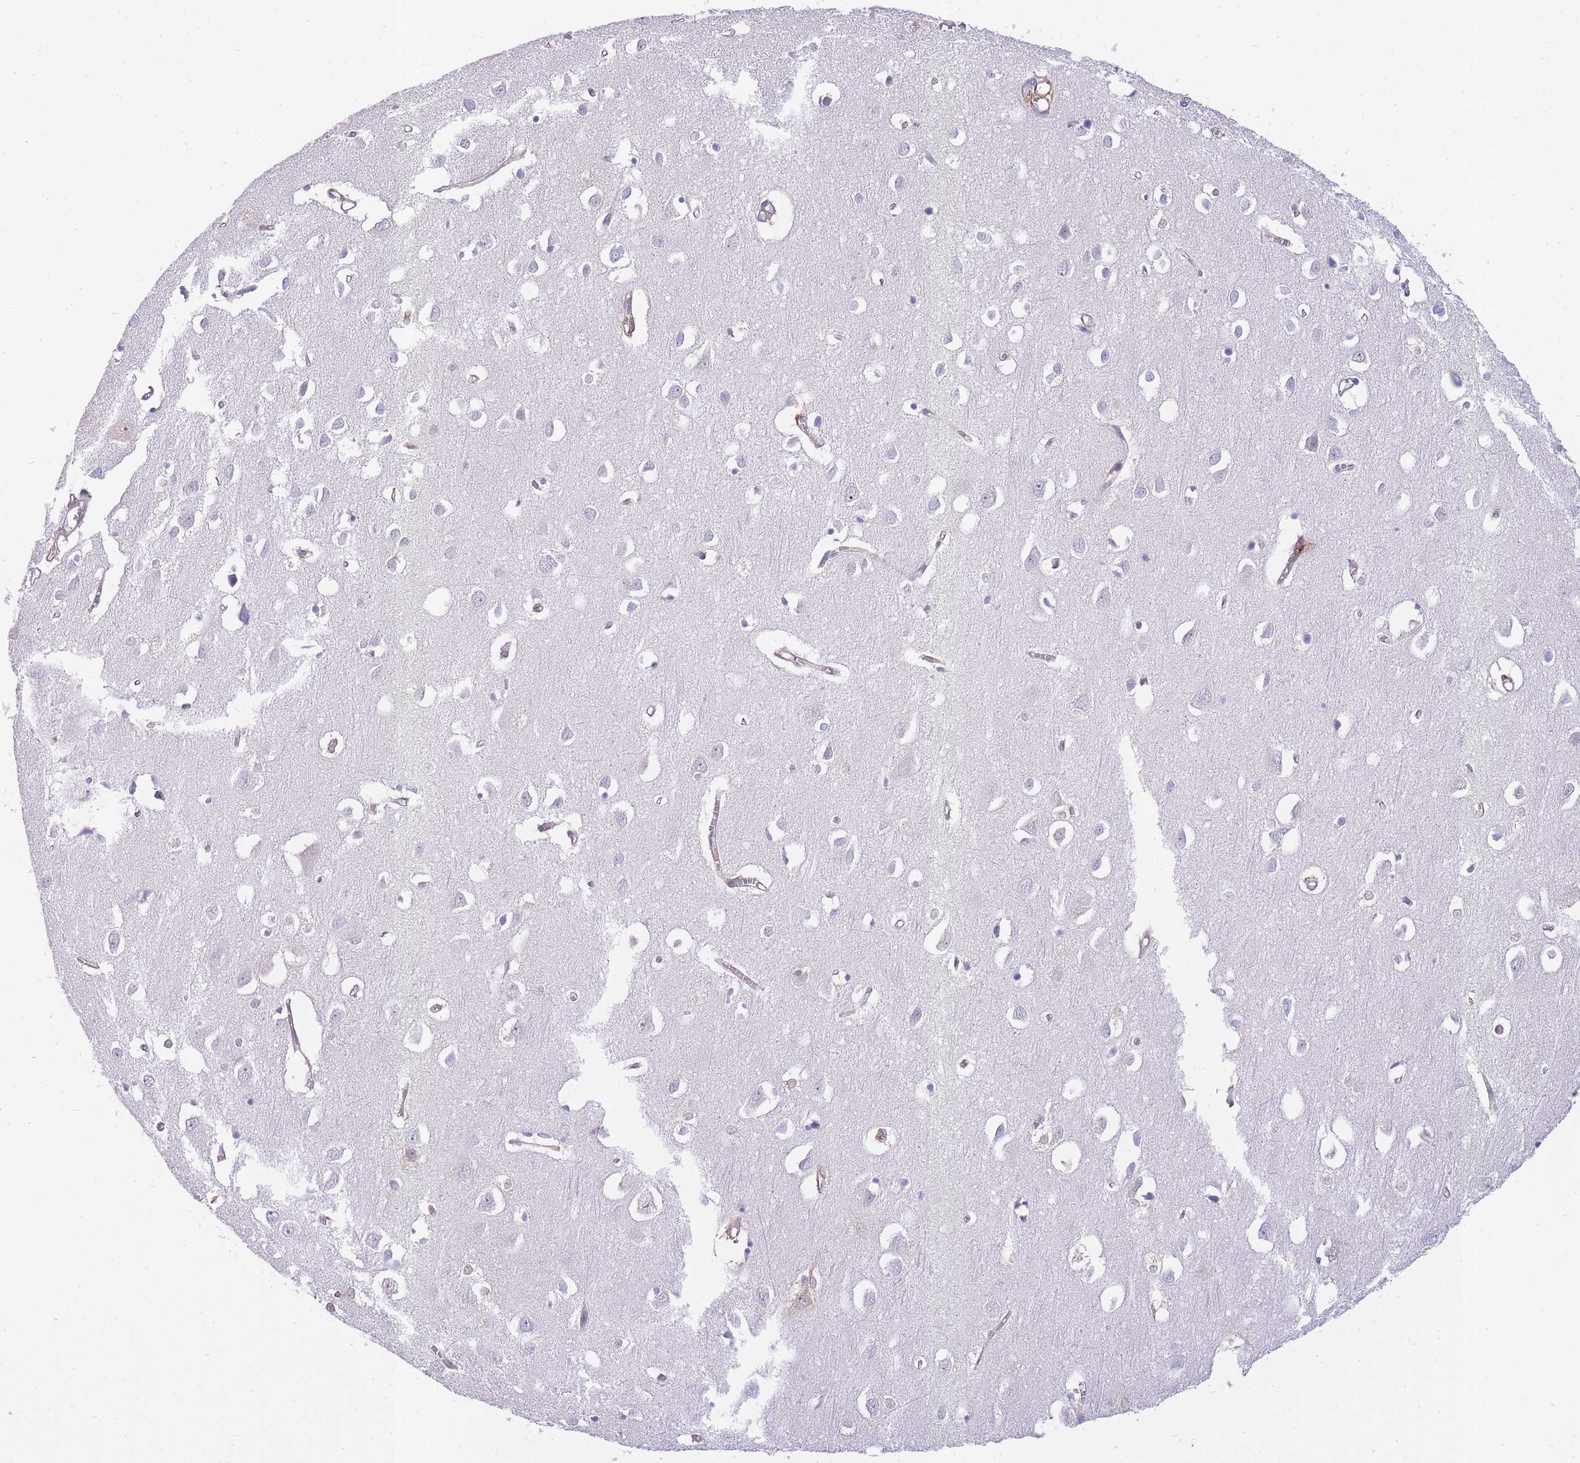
{"staining": {"intensity": "negative", "quantity": "none", "location": "none"}, "tissue": "cerebral cortex", "cell_type": "Endothelial cells", "image_type": "normal", "snomed": [{"axis": "morphology", "description": "Normal tissue, NOS"}, {"axis": "topography", "description": "Cerebral cortex"}], "caption": "Micrograph shows no significant protein staining in endothelial cells of benign cerebral cortex. (DAB (3,3'-diaminobenzidine) immunohistochemistry, high magnification).", "gene": "ECPAS", "patient": {"sex": "female", "age": 64}}